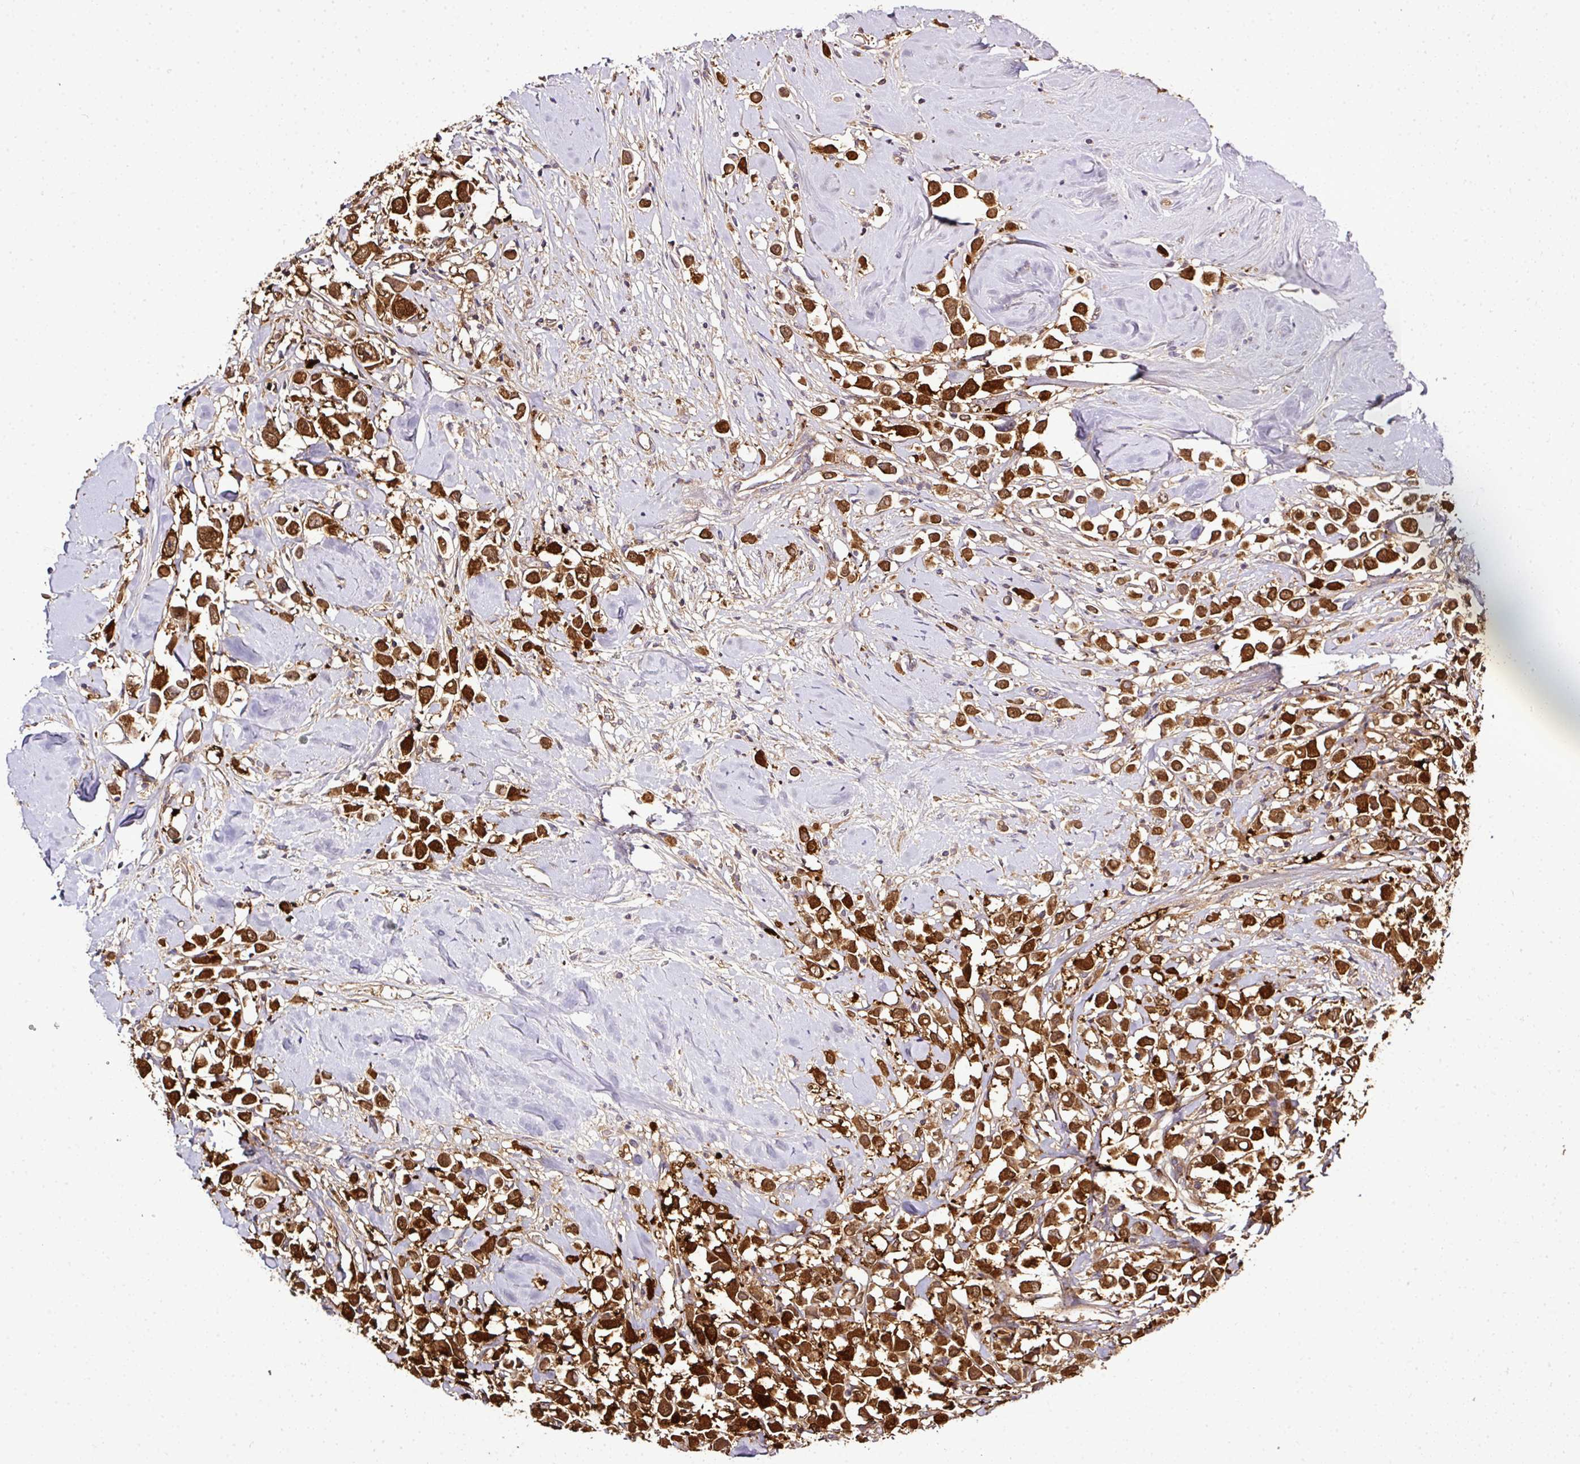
{"staining": {"intensity": "strong", "quantity": ">75%", "location": "cytoplasmic/membranous"}, "tissue": "breast cancer", "cell_type": "Tumor cells", "image_type": "cancer", "snomed": [{"axis": "morphology", "description": "Duct carcinoma"}, {"axis": "topography", "description": "Breast"}], "caption": "A micrograph of human intraductal carcinoma (breast) stained for a protein demonstrates strong cytoplasmic/membranous brown staining in tumor cells.", "gene": "TMEM107", "patient": {"sex": "female", "age": 61}}